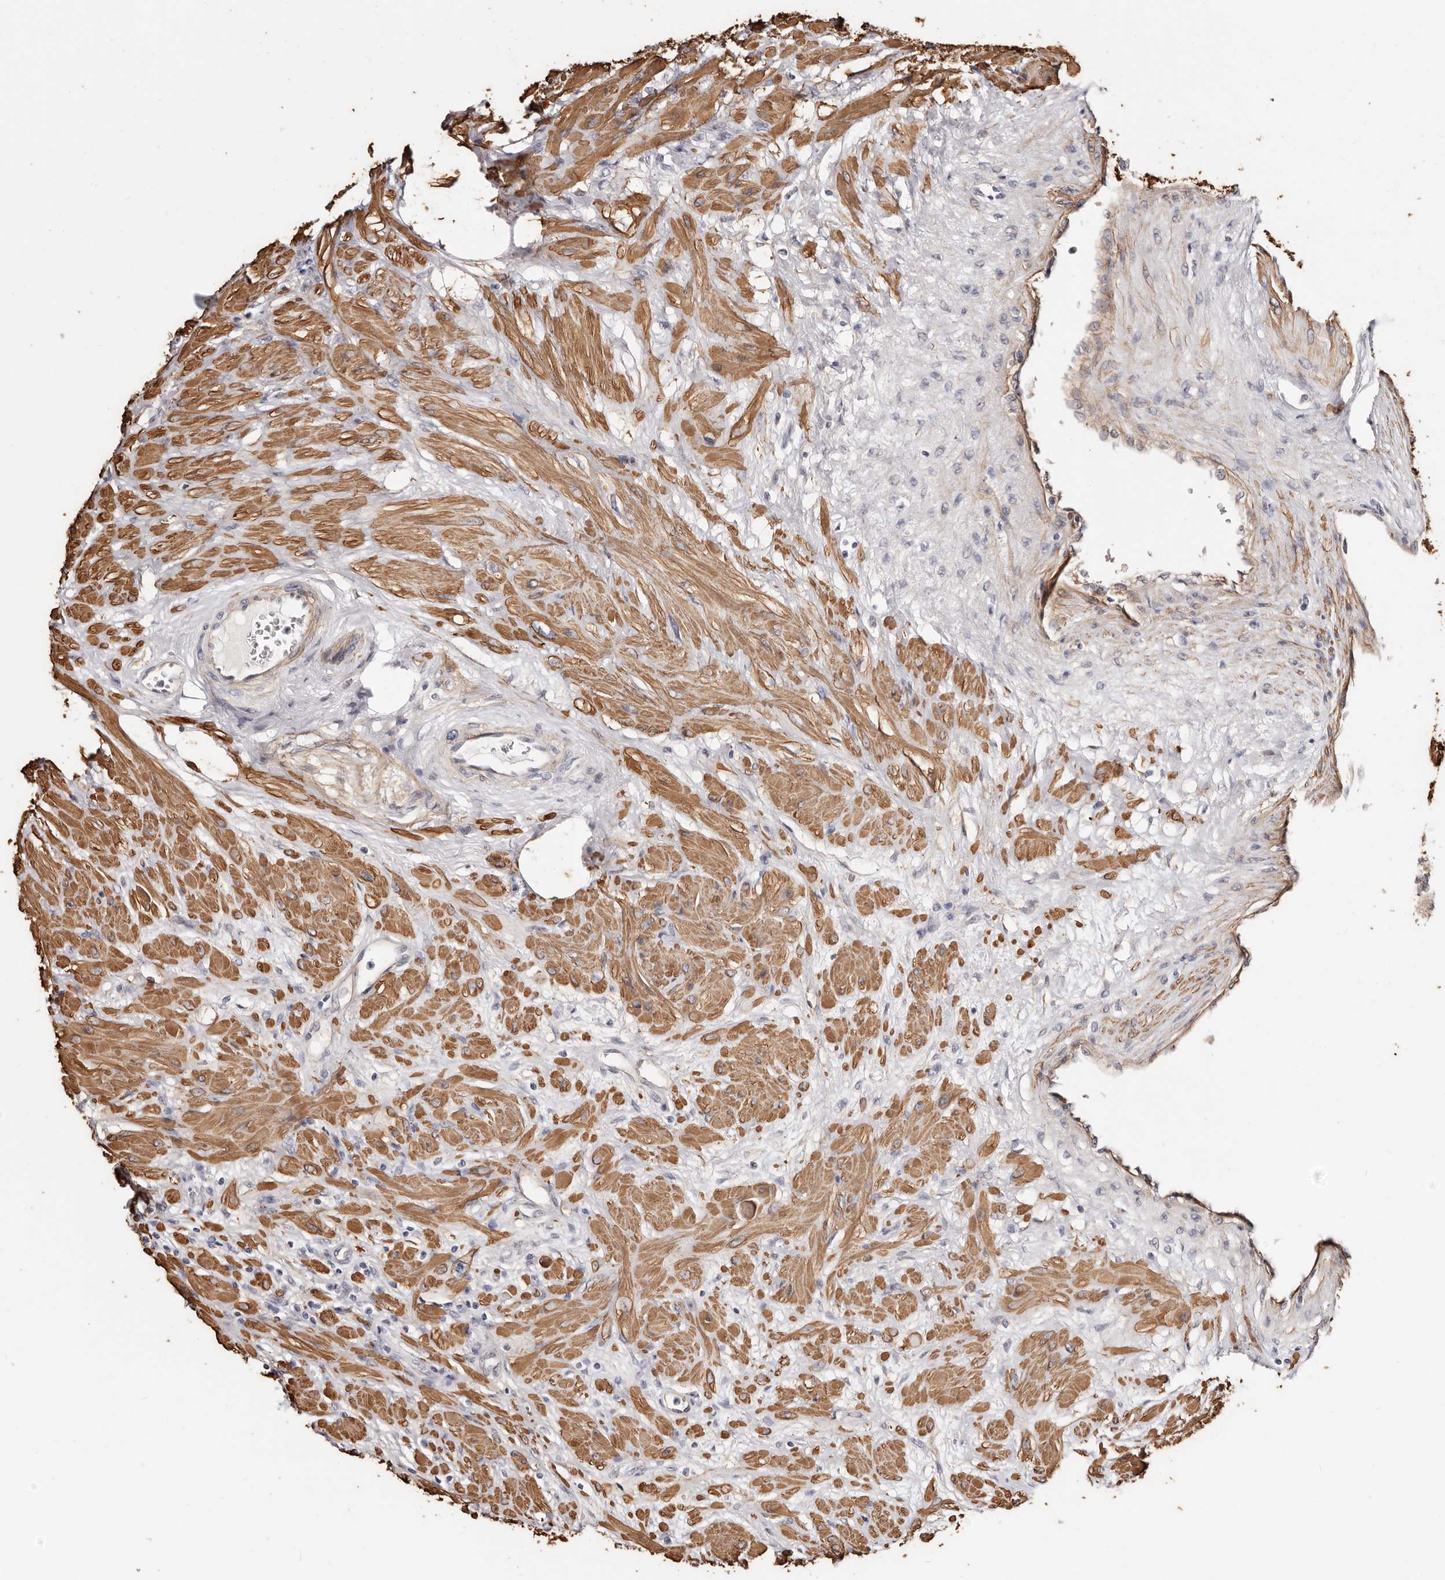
{"staining": {"intensity": "weak", "quantity": "<25%", "location": "cytoplasmic/membranous"}, "tissue": "prostate", "cell_type": "Glandular cells", "image_type": "normal", "snomed": [{"axis": "morphology", "description": "Normal tissue, NOS"}, {"axis": "morphology", "description": "Urothelial carcinoma, Low grade"}, {"axis": "topography", "description": "Urinary bladder"}, {"axis": "topography", "description": "Prostate"}], "caption": "Human prostate stained for a protein using immunohistochemistry exhibits no expression in glandular cells.", "gene": "TRIP13", "patient": {"sex": "male", "age": 60}}